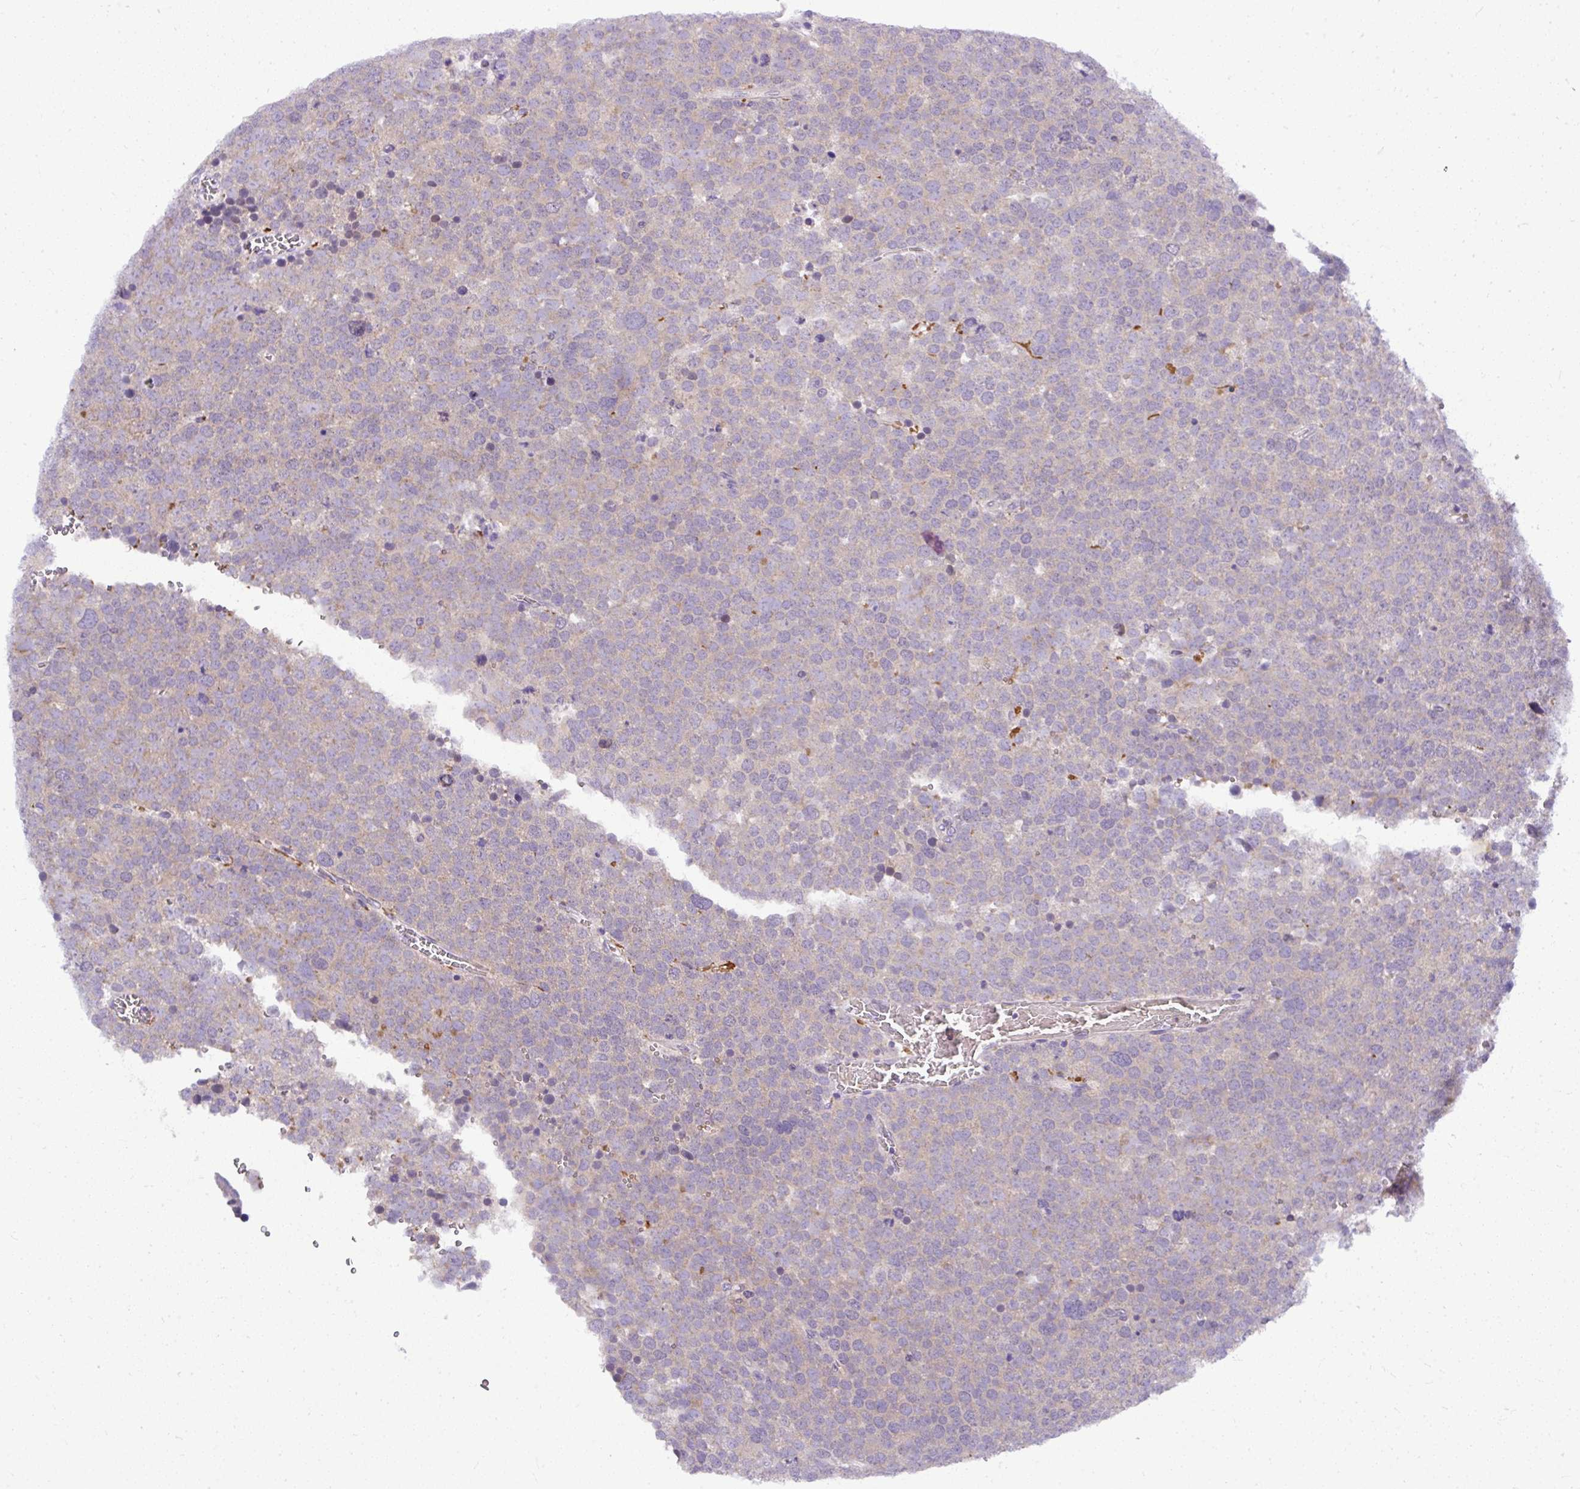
{"staining": {"intensity": "weak", "quantity": "25%-75%", "location": "cytoplasmic/membranous"}, "tissue": "testis cancer", "cell_type": "Tumor cells", "image_type": "cancer", "snomed": [{"axis": "morphology", "description": "Seminoma, NOS"}, {"axis": "topography", "description": "Testis"}], "caption": "Protein expression analysis of human testis cancer (seminoma) reveals weak cytoplasmic/membranous staining in approximately 25%-75% of tumor cells. The staining was performed using DAB, with brown indicating positive protein expression. Nuclei are stained blue with hematoxylin.", "gene": "DEPDC5", "patient": {"sex": "male", "age": 71}}